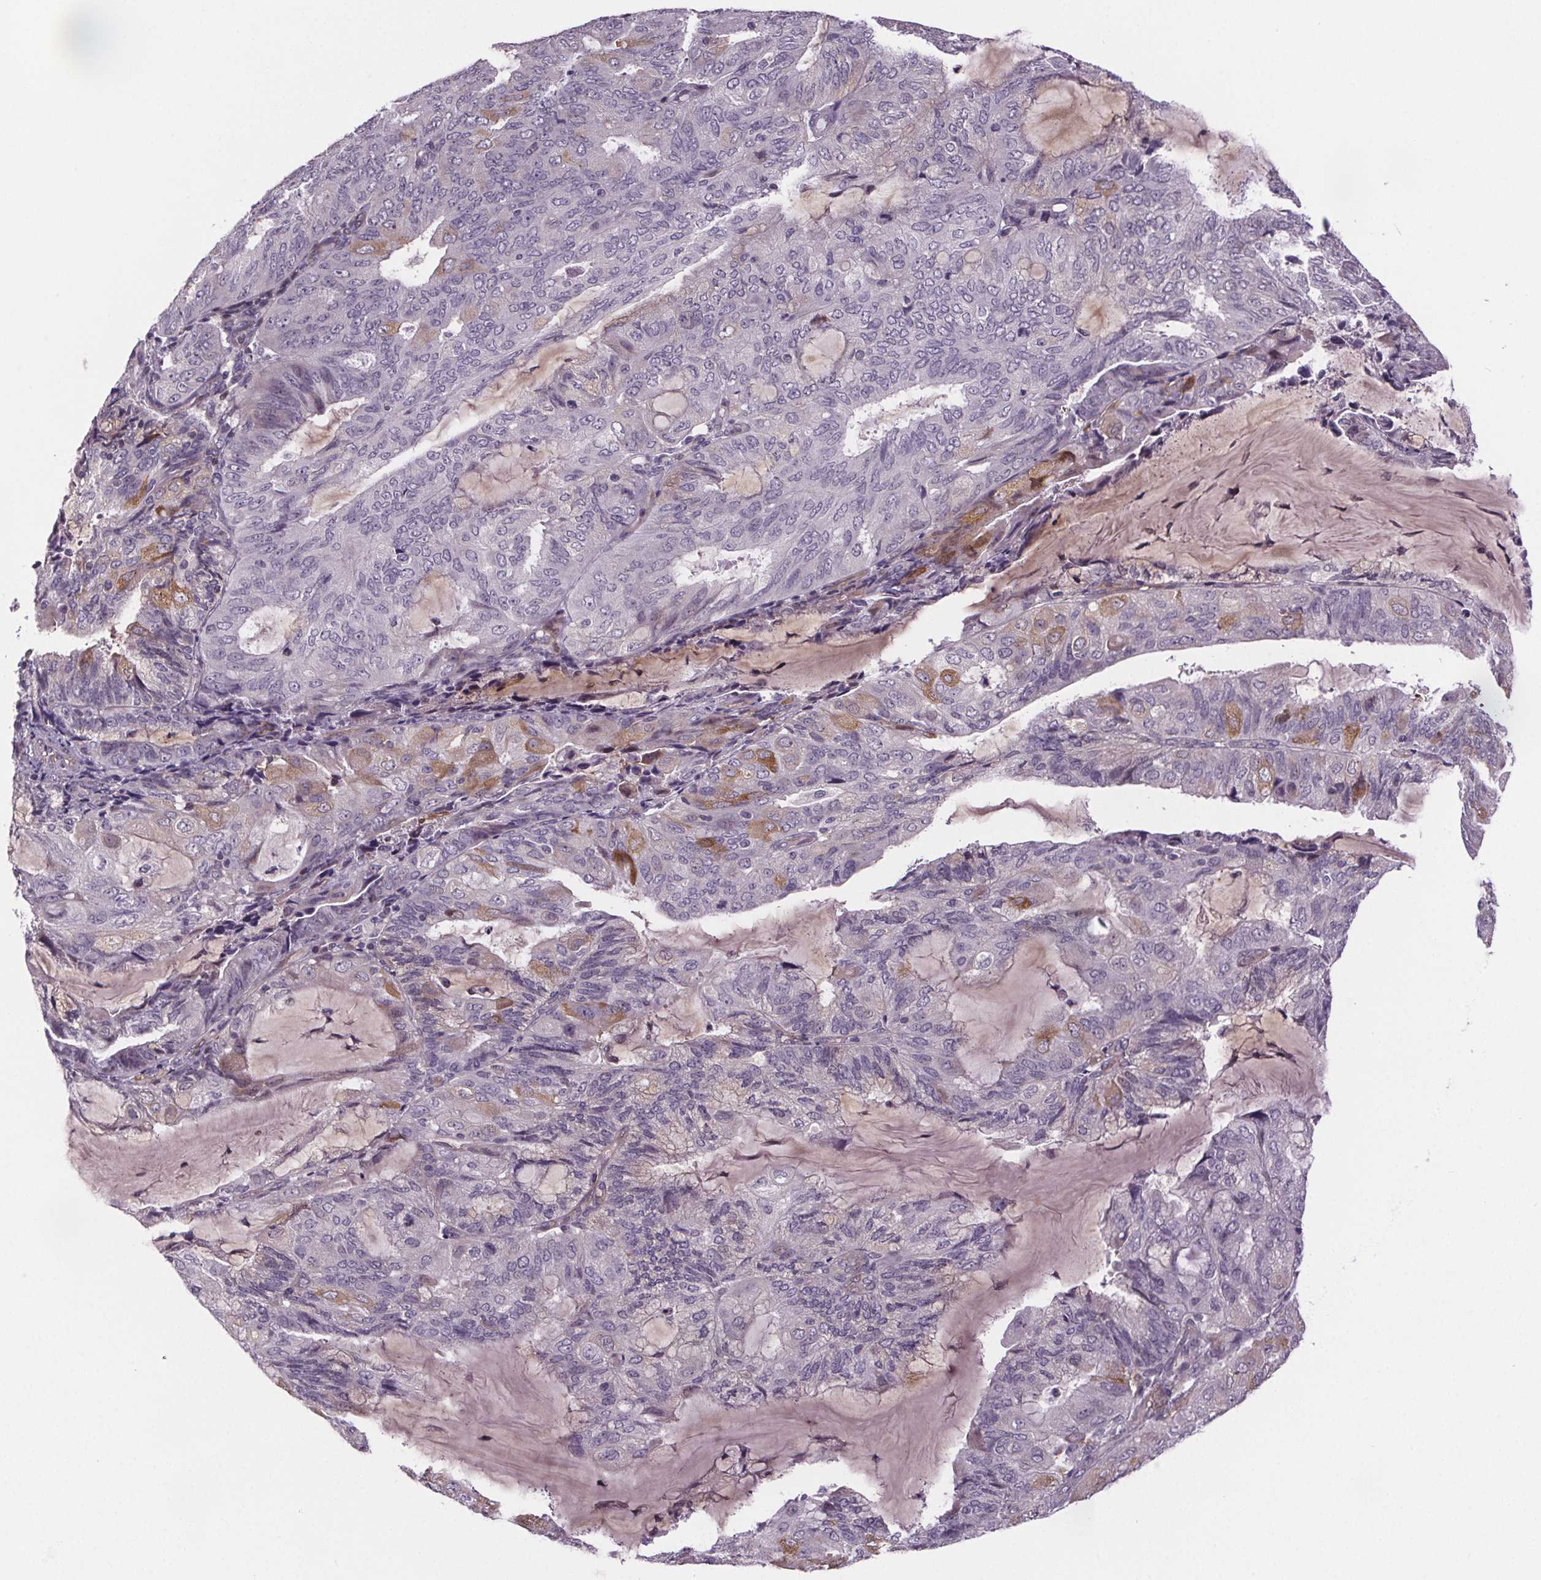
{"staining": {"intensity": "moderate", "quantity": "<25%", "location": "cytoplasmic/membranous"}, "tissue": "endometrial cancer", "cell_type": "Tumor cells", "image_type": "cancer", "snomed": [{"axis": "morphology", "description": "Adenocarcinoma, NOS"}, {"axis": "topography", "description": "Endometrium"}], "caption": "A brown stain labels moderate cytoplasmic/membranous positivity of a protein in endometrial adenocarcinoma tumor cells.", "gene": "TTC12", "patient": {"sex": "female", "age": 81}}